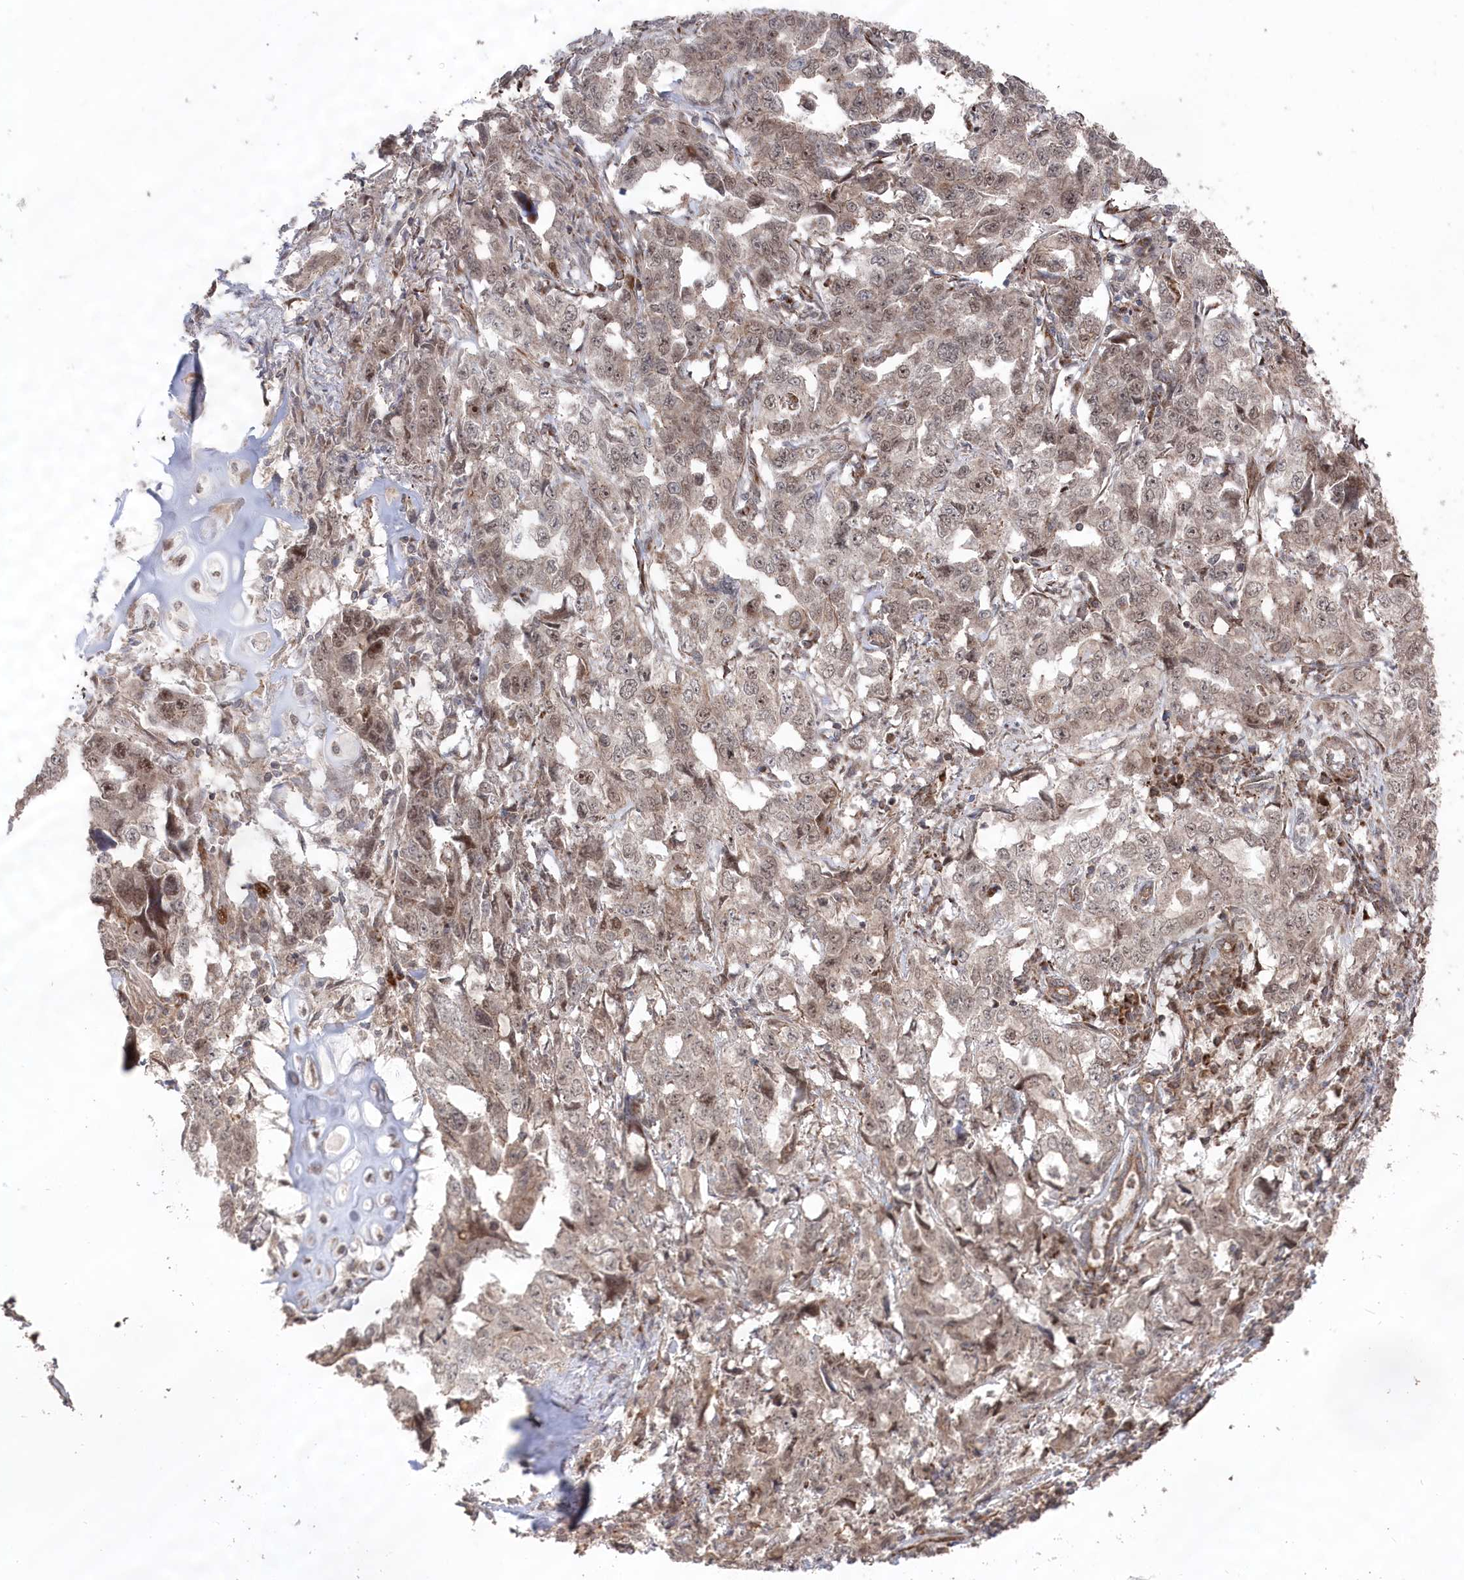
{"staining": {"intensity": "weak", "quantity": ">75%", "location": "nuclear"}, "tissue": "lung cancer", "cell_type": "Tumor cells", "image_type": "cancer", "snomed": [{"axis": "morphology", "description": "Adenocarcinoma, NOS"}, {"axis": "topography", "description": "Lung"}], "caption": "Brown immunohistochemical staining in lung cancer (adenocarcinoma) demonstrates weak nuclear expression in about >75% of tumor cells.", "gene": "POLR3A", "patient": {"sex": "female", "age": 51}}